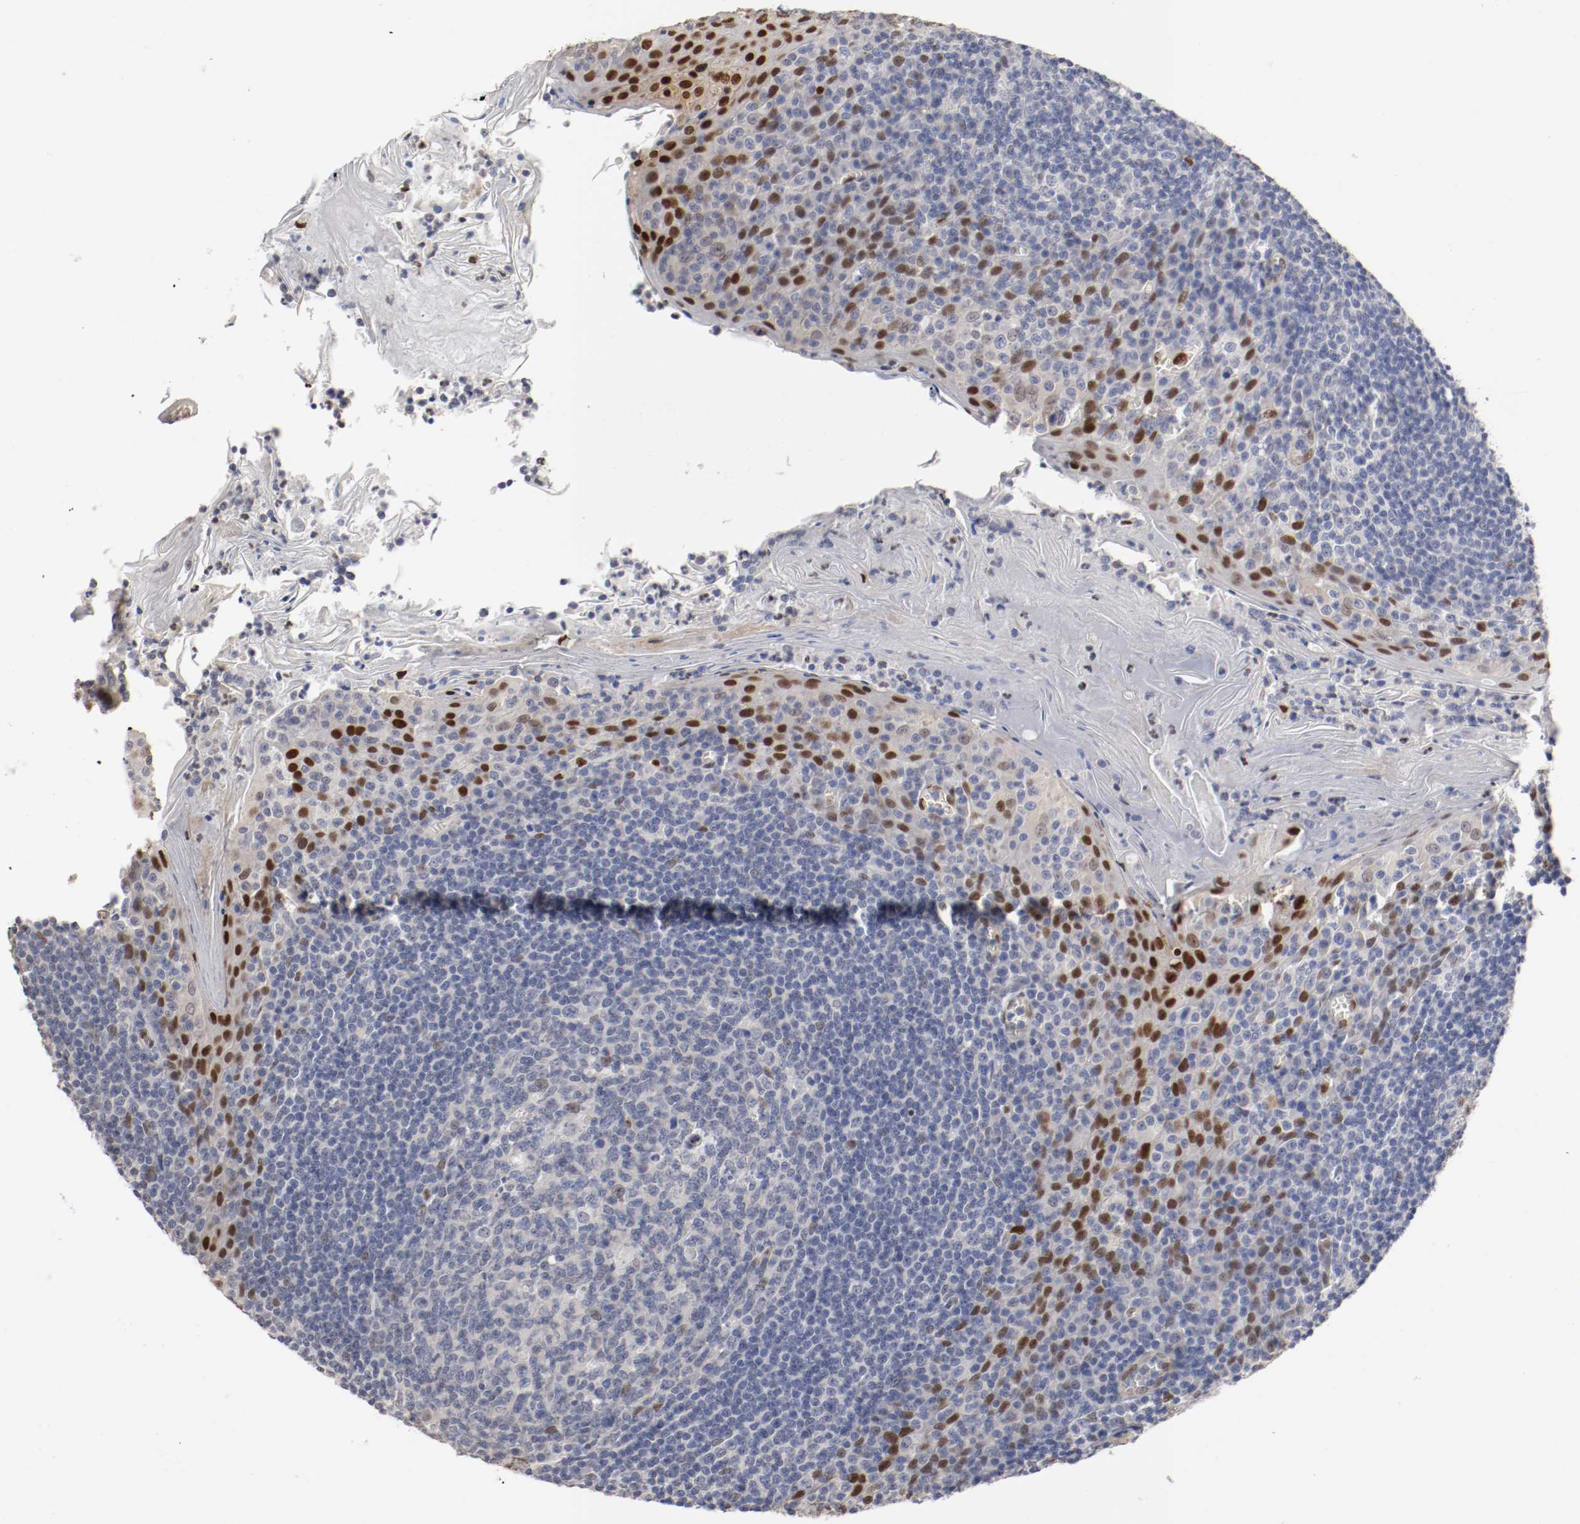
{"staining": {"intensity": "negative", "quantity": "none", "location": "none"}, "tissue": "tonsil", "cell_type": "Germinal center cells", "image_type": "normal", "snomed": [{"axis": "morphology", "description": "Normal tissue, NOS"}, {"axis": "topography", "description": "Tonsil"}], "caption": "The IHC micrograph has no significant positivity in germinal center cells of tonsil. Nuclei are stained in blue.", "gene": "FOSL2", "patient": {"sex": "male", "age": 31}}